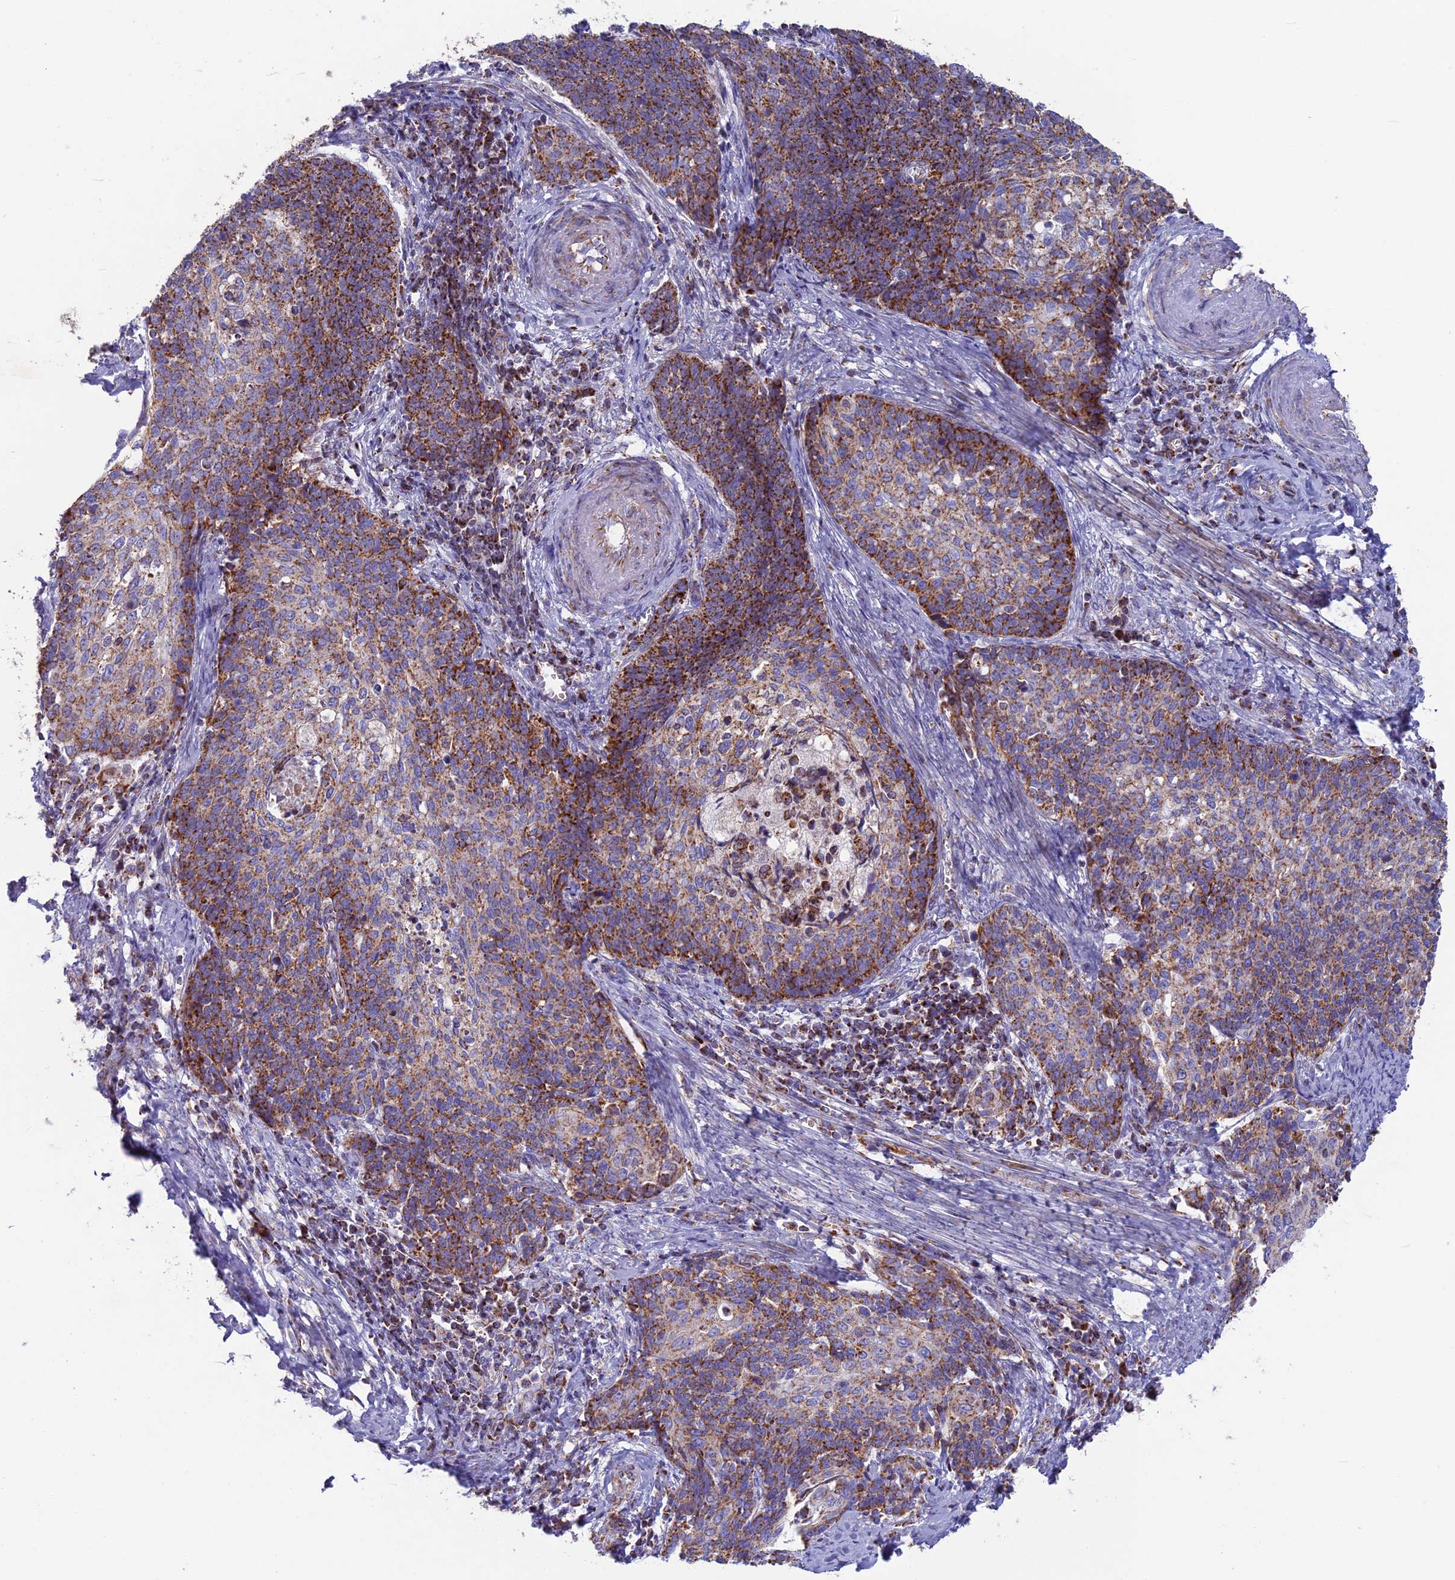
{"staining": {"intensity": "strong", "quantity": "25%-75%", "location": "cytoplasmic/membranous"}, "tissue": "cervical cancer", "cell_type": "Tumor cells", "image_type": "cancer", "snomed": [{"axis": "morphology", "description": "Squamous cell carcinoma, NOS"}, {"axis": "topography", "description": "Cervix"}], "caption": "IHC of human squamous cell carcinoma (cervical) shows high levels of strong cytoplasmic/membranous staining in about 25%-75% of tumor cells.", "gene": "CS", "patient": {"sex": "female", "age": 39}}